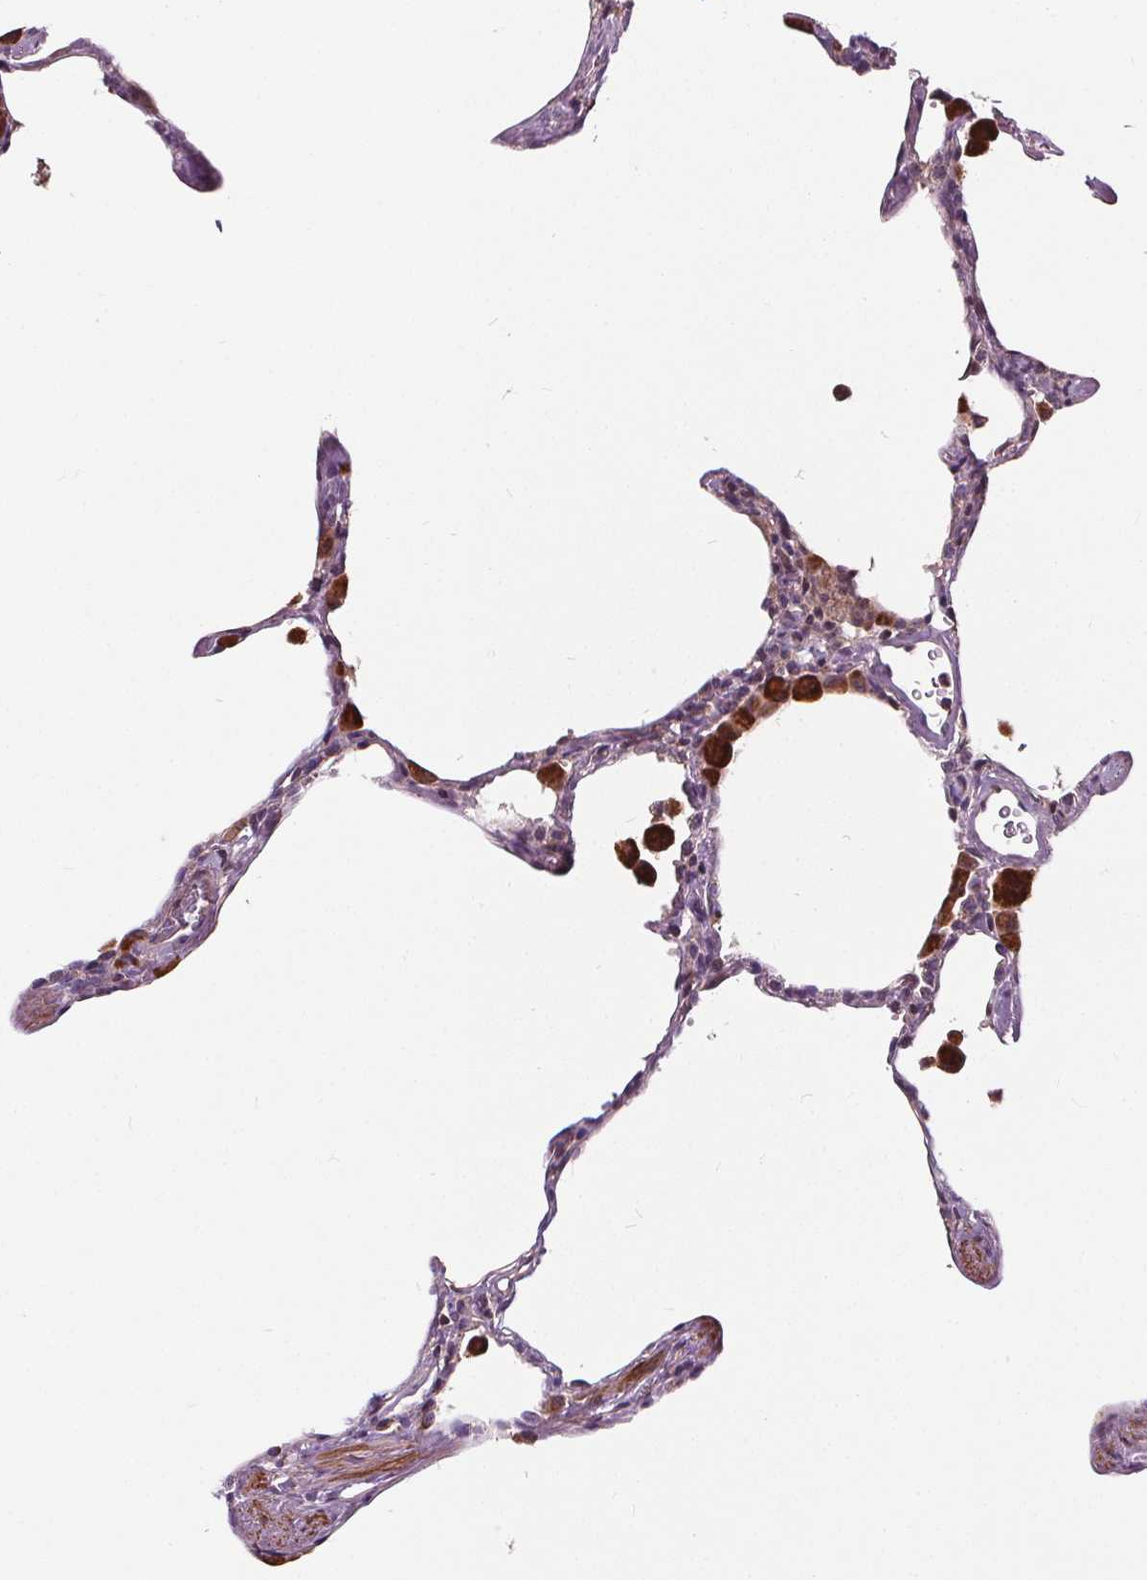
{"staining": {"intensity": "negative", "quantity": "none", "location": "none"}, "tissue": "lung", "cell_type": "Alveolar cells", "image_type": "normal", "snomed": [{"axis": "morphology", "description": "Normal tissue, NOS"}, {"axis": "topography", "description": "Lung"}], "caption": "An immunohistochemistry histopathology image of unremarkable lung is shown. There is no staining in alveolar cells of lung. (Brightfield microscopy of DAB (3,3'-diaminobenzidine) immunohistochemistry (IHC) at high magnification).", "gene": "ORAI2", "patient": {"sex": "female", "age": 47}}